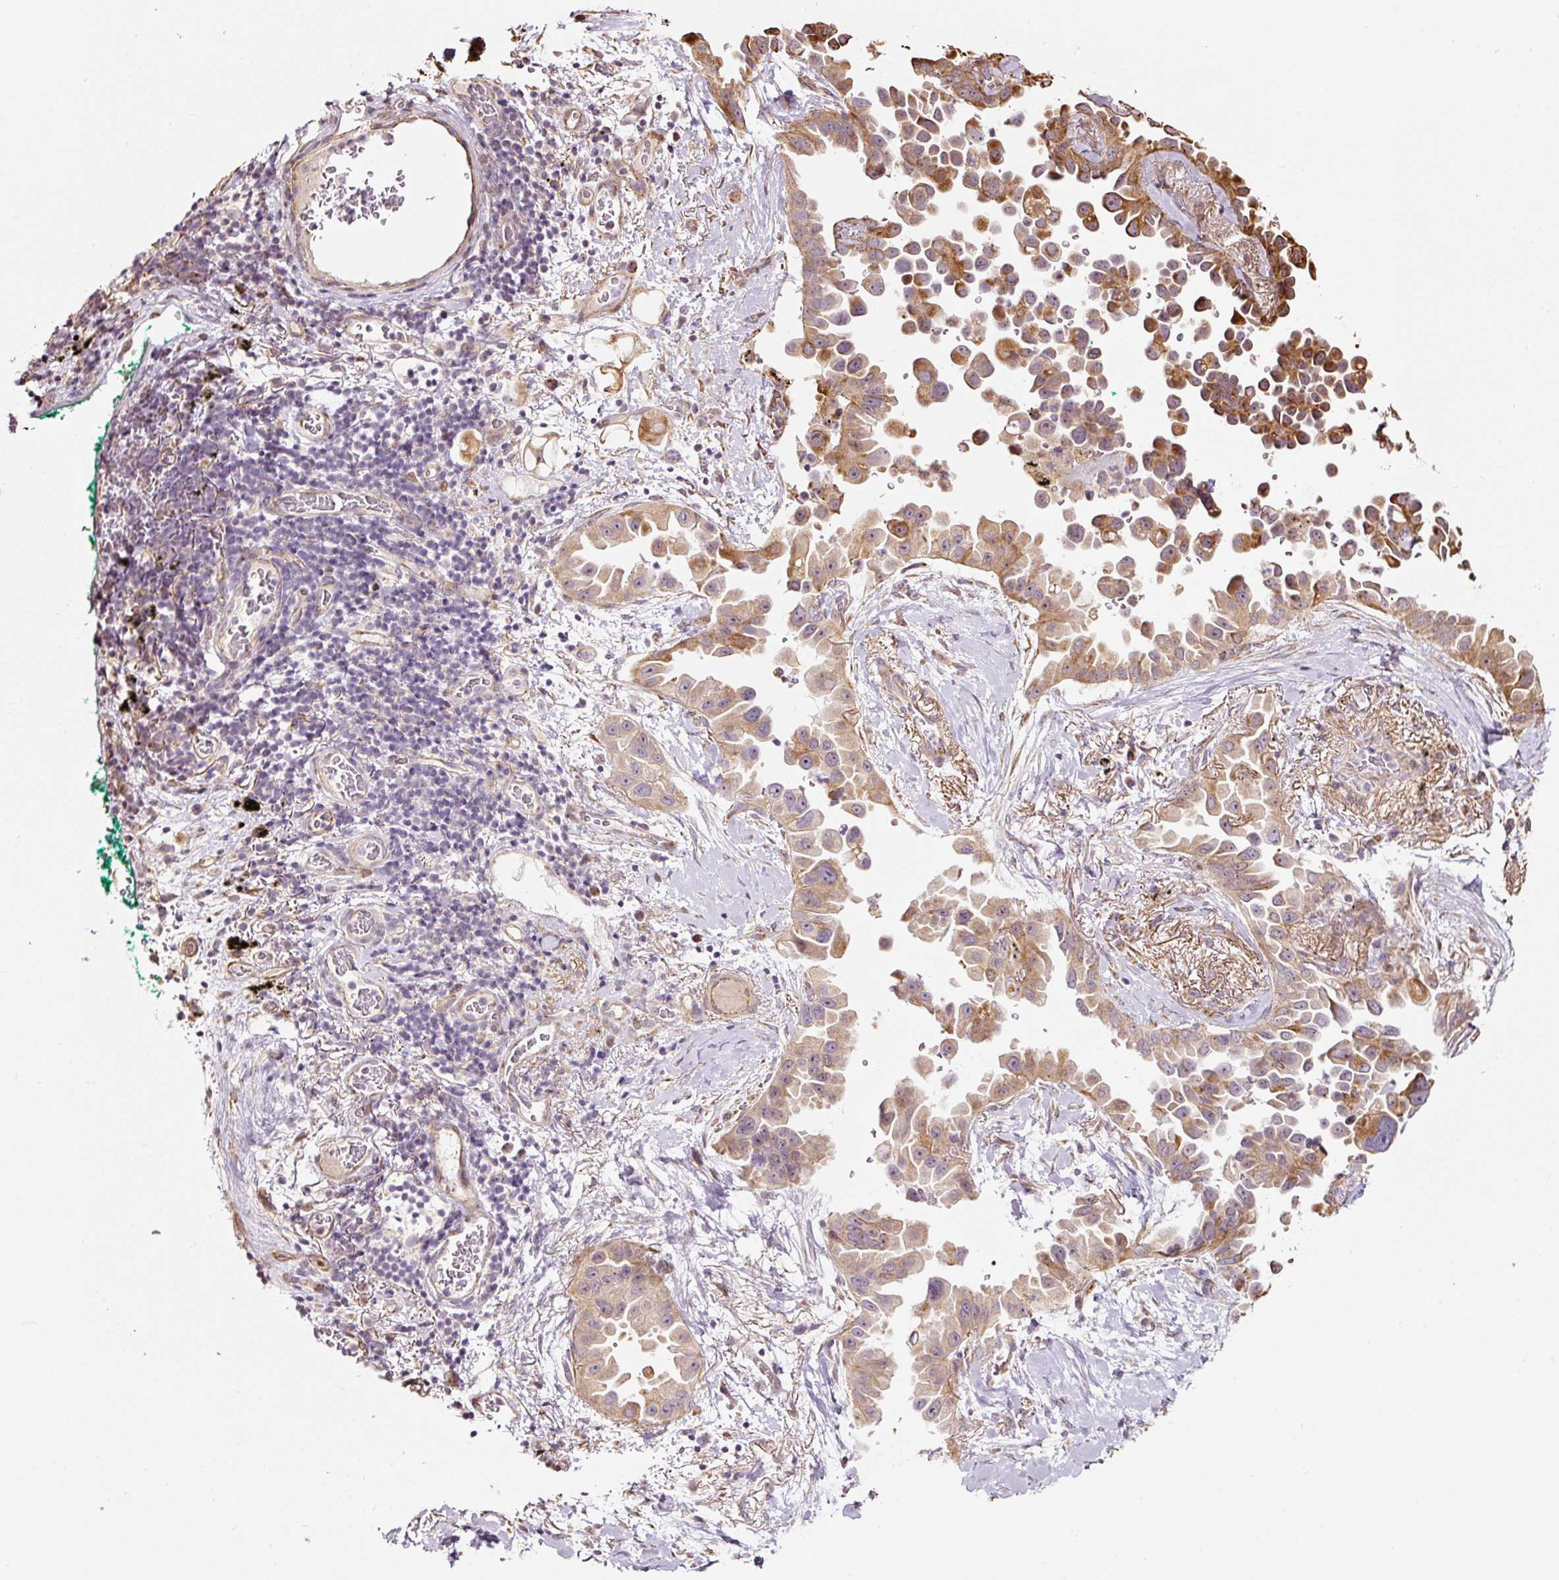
{"staining": {"intensity": "moderate", "quantity": ">75%", "location": "cytoplasmic/membranous"}, "tissue": "lung cancer", "cell_type": "Tumor cells", "image_type": "cancer", "snomed": [{"axis": "morphology", "description": "Adenocarcinoma, NOS"}, {"axis": "topography", "description": "Lung"}], "caption": "A medium amount of moderate cytoplasmic/membranous positivity is present in about >75% of tumor cells in adenocarcinoma (lung) tissue.", "gene": "ETF1", "patient": {"sex": "female", "age": 67}}